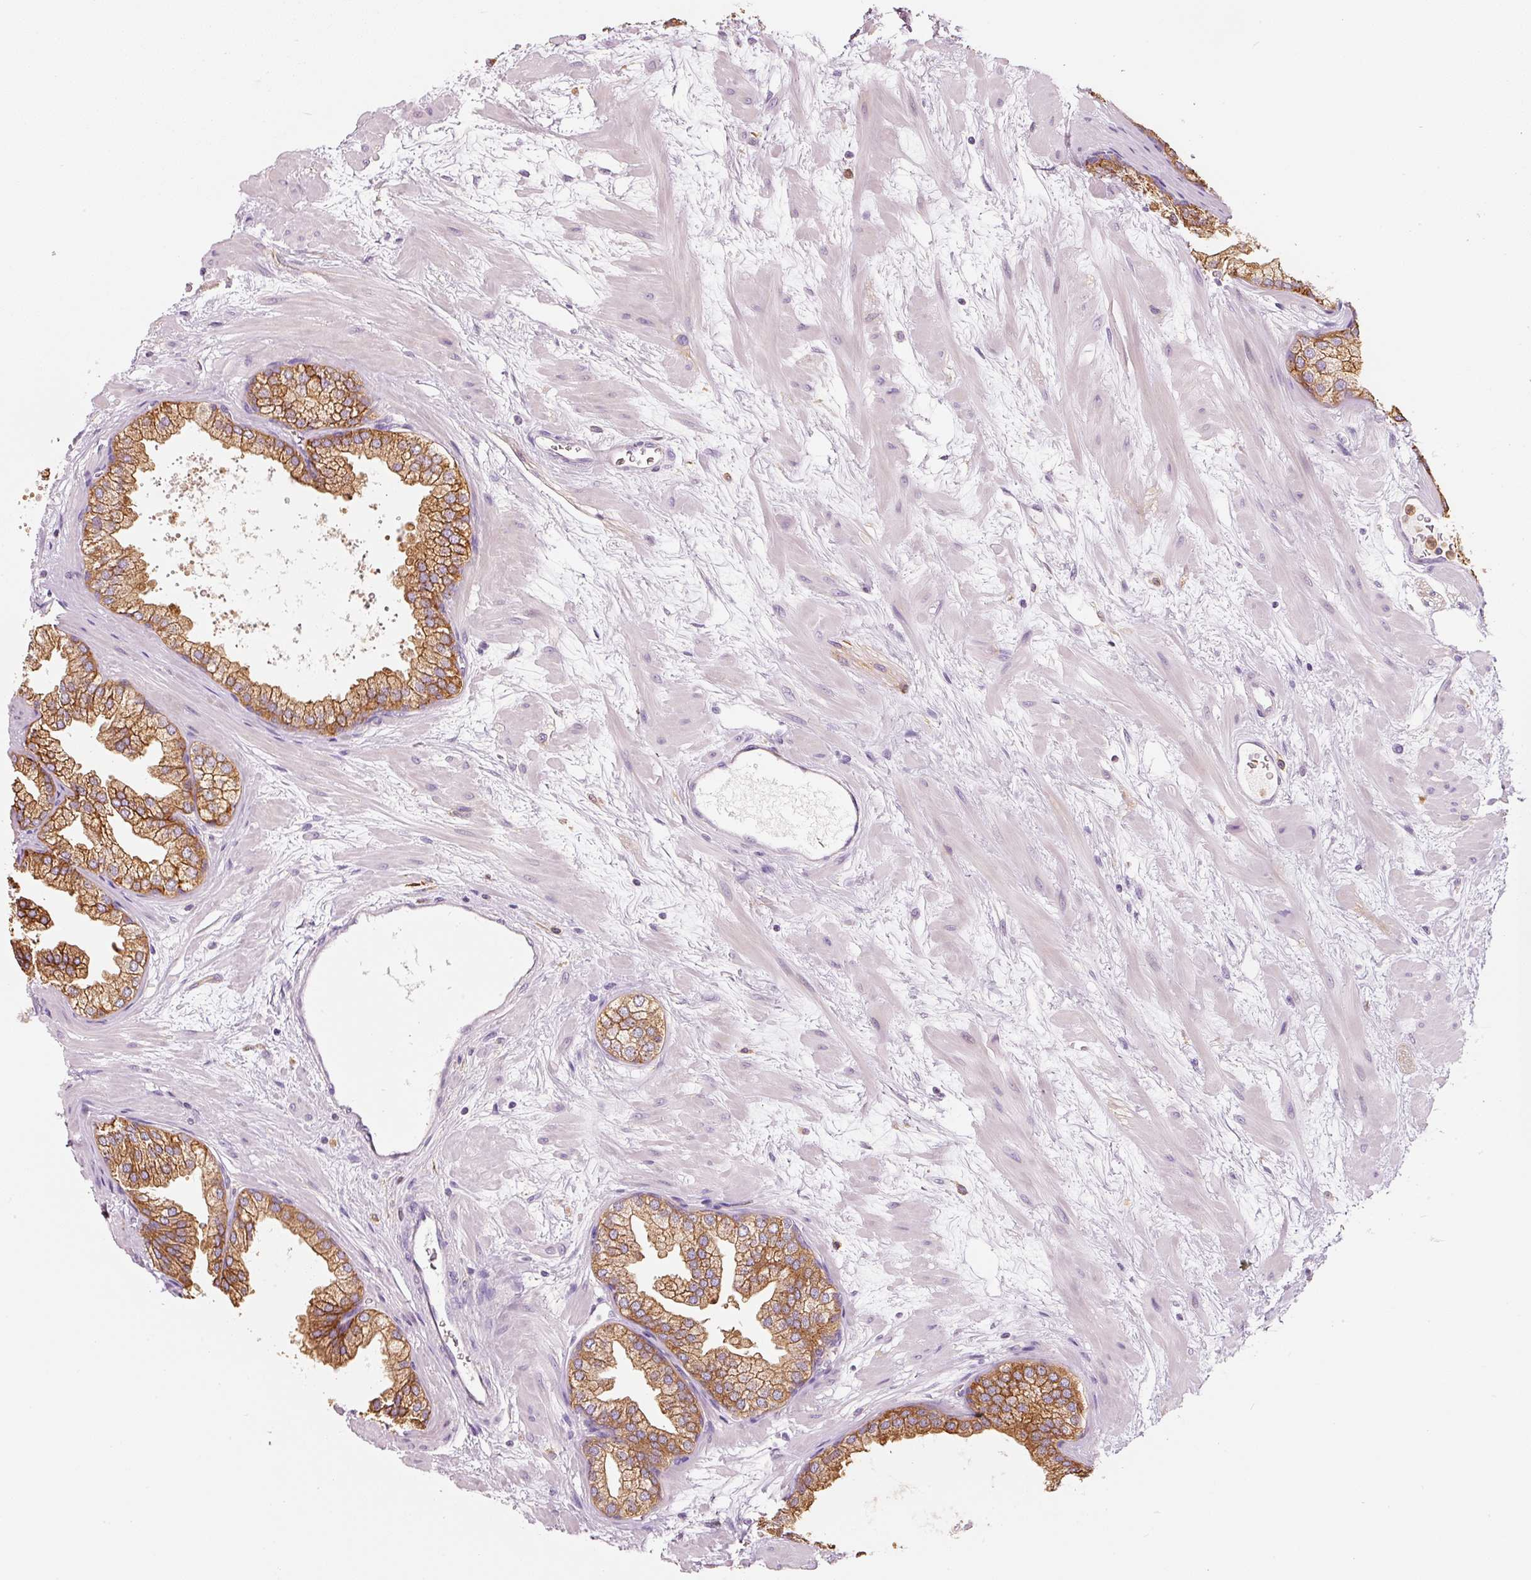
{"staining": {"intensity": "strong", "quantity": ">75%", "location": "cytoplasmic/membranous"}, "tissue": "prostate", "cell_type": "Glandular cells", "image_type": "normal", "snomed": [{"axis": "morphology", "description": "Normal tissue, NOS"}, {"axis": "topography", "description": "Prostate"}], "caption": "Immunohistochemistry micrograph of normal prostate: prostate stained using IHC demonstrates high levels of strong protein expression localized specifically in the cytoplasmic/membranous of glandular cells, appearing as a cytoplasmic/membranous brown color.", "gene": "IQGAP2", "patient": {"sex": "male", "age": 37}}